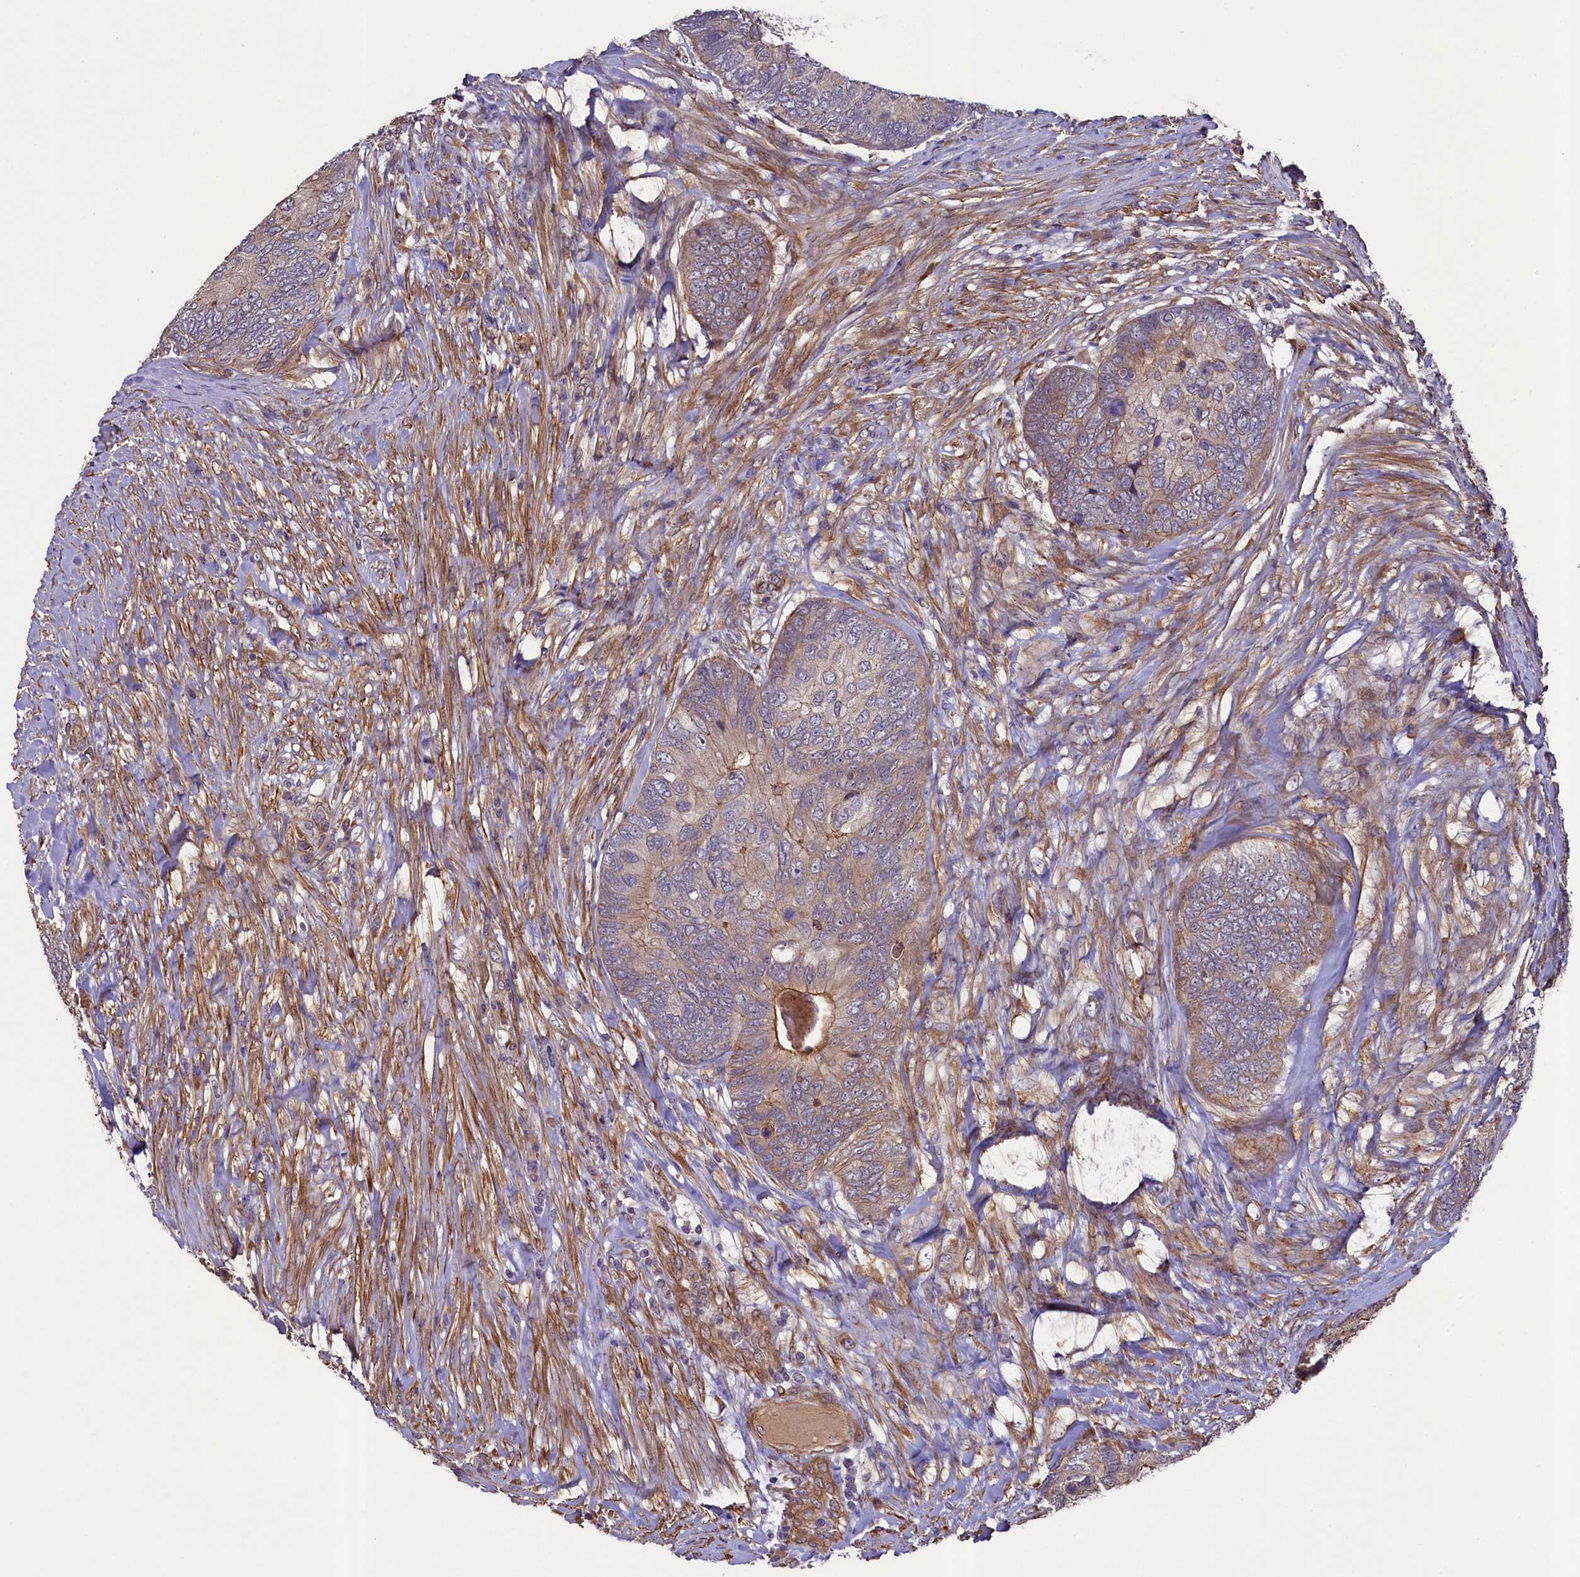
{"staining": {"intensity": "moderate", "quantity": "25%-75%", "location": "cytoplasmic/membranous"}, "tissue": "colorectal cancer", "cell_type": "Tumor cells", "image_type": "cancer", "snomed": [{"axis": "morphology", "description": "Adenocarcinoma, NOS"}, {"axis": "topography", "description": "Colon"}], "caption": "This image demonstrates immunohistochemistry (IHC) staining of human colorectal adenocarcinoma, with medium moderate cytoplasmic/membranous positivity in approximately 25%-75% of tumor cells.", "gene": "CCDC102A", "patient": {"sex": "female", "age": 67}}